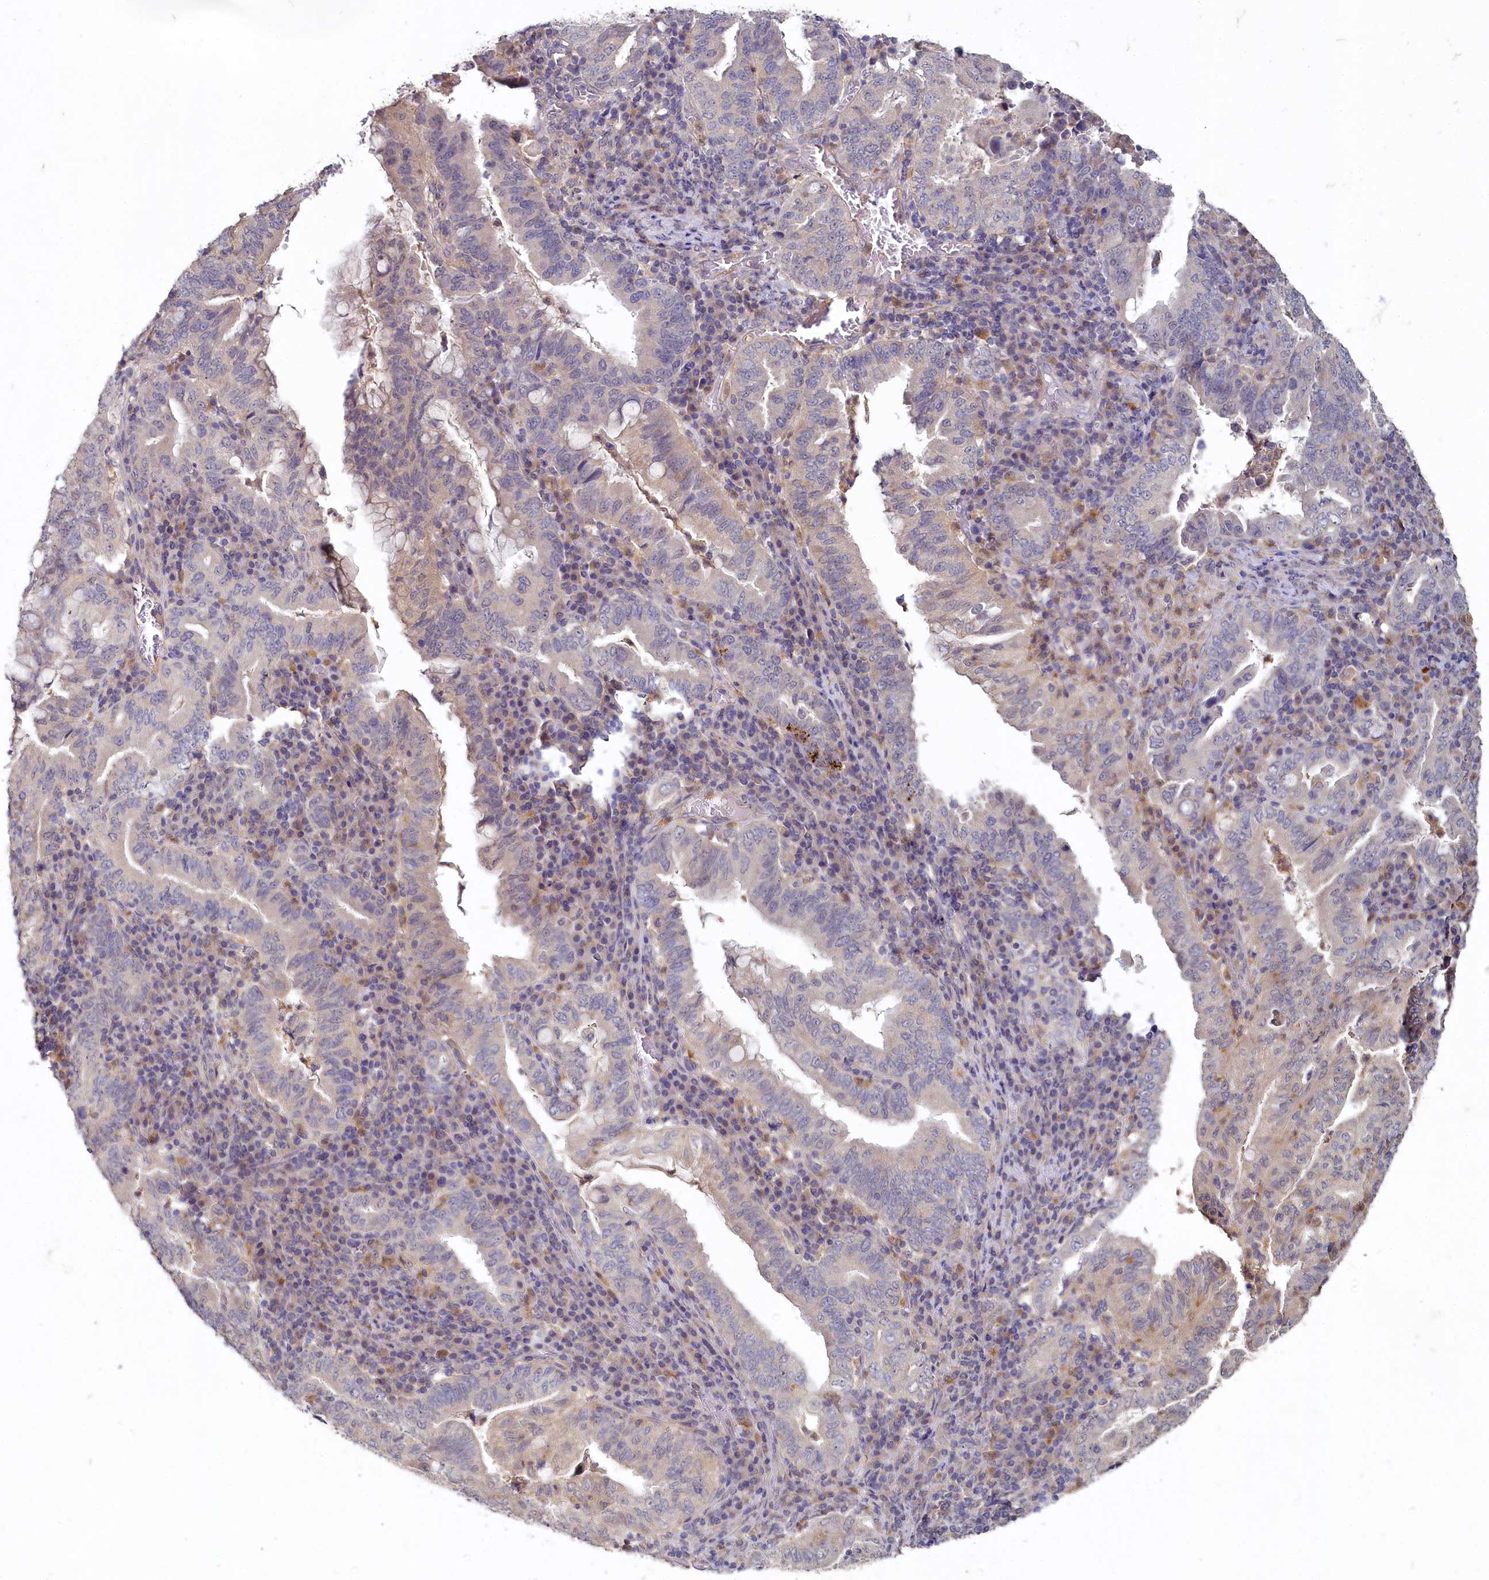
{"staining": {"intensity": "negative", "quantity": "none", "location": "none"}, "tissue": "stomach cancer", "cell_type": "Tumor cells", "image_type": "cancer", "snomed": [{"axis": "morphology", "description": "Normal tissue, NOS"}, {"axis": "morphology", "description": "Adenocarcinoma, NOS"}, {"axis": "topography", "description": "Esophagus"}, {"axis": "topography", "description": "Stomach, upper"}, {"axis": "topography", "description": "Peripheral nerve tissue"}], "caption": "This is a photomicrograph of immunohistochemistry staining of stomach cancer (adenocarcinoma), which shows no positivity in tumor cells.", "gene": "HERC3", "patient": {"sex": "male", "age": 62}}